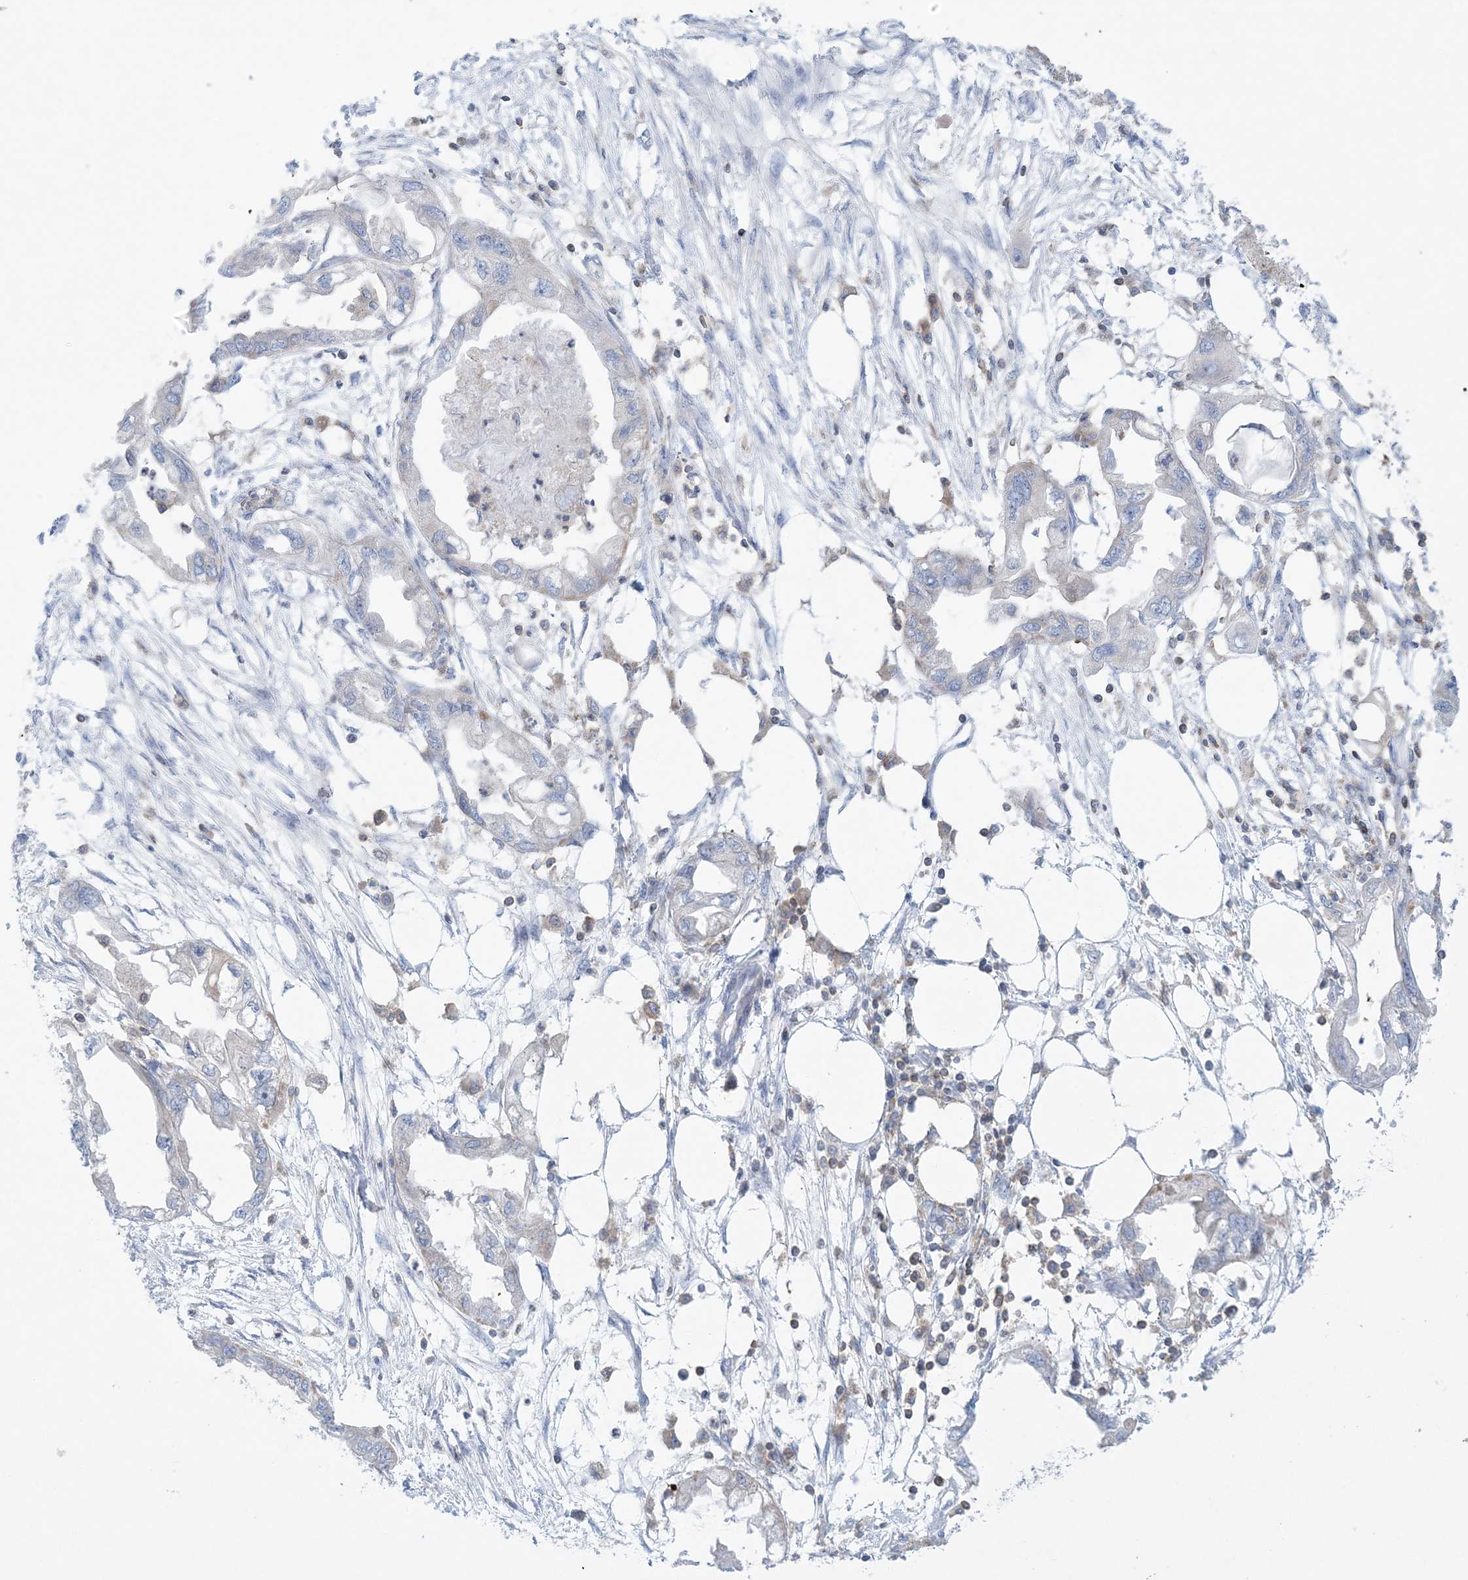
{"staining": {"intensity": "negative", "quantity": "none", "location": "none"}, "tissue": "endometrial cancer", "cell_type": "Tumor cells", "image_type": "cancer", "snomed": [{"axis": "morphology", "description": "Adenocarcinoma, NOS"}, {"axis": "morphology", "description": "Adenocarcinoma, metastatic, NOS"}, {"axis": "topography", "description": "Adipose tissue"}, {"axis": "topography", "description": "Endometrium"}], "caption": "Immunohistochemical staining of endometrial cancer exhibits no significant expression in tumor cells.", "gene": "ARHGAP30", "patient": {"sex": "female", "age": 67}}